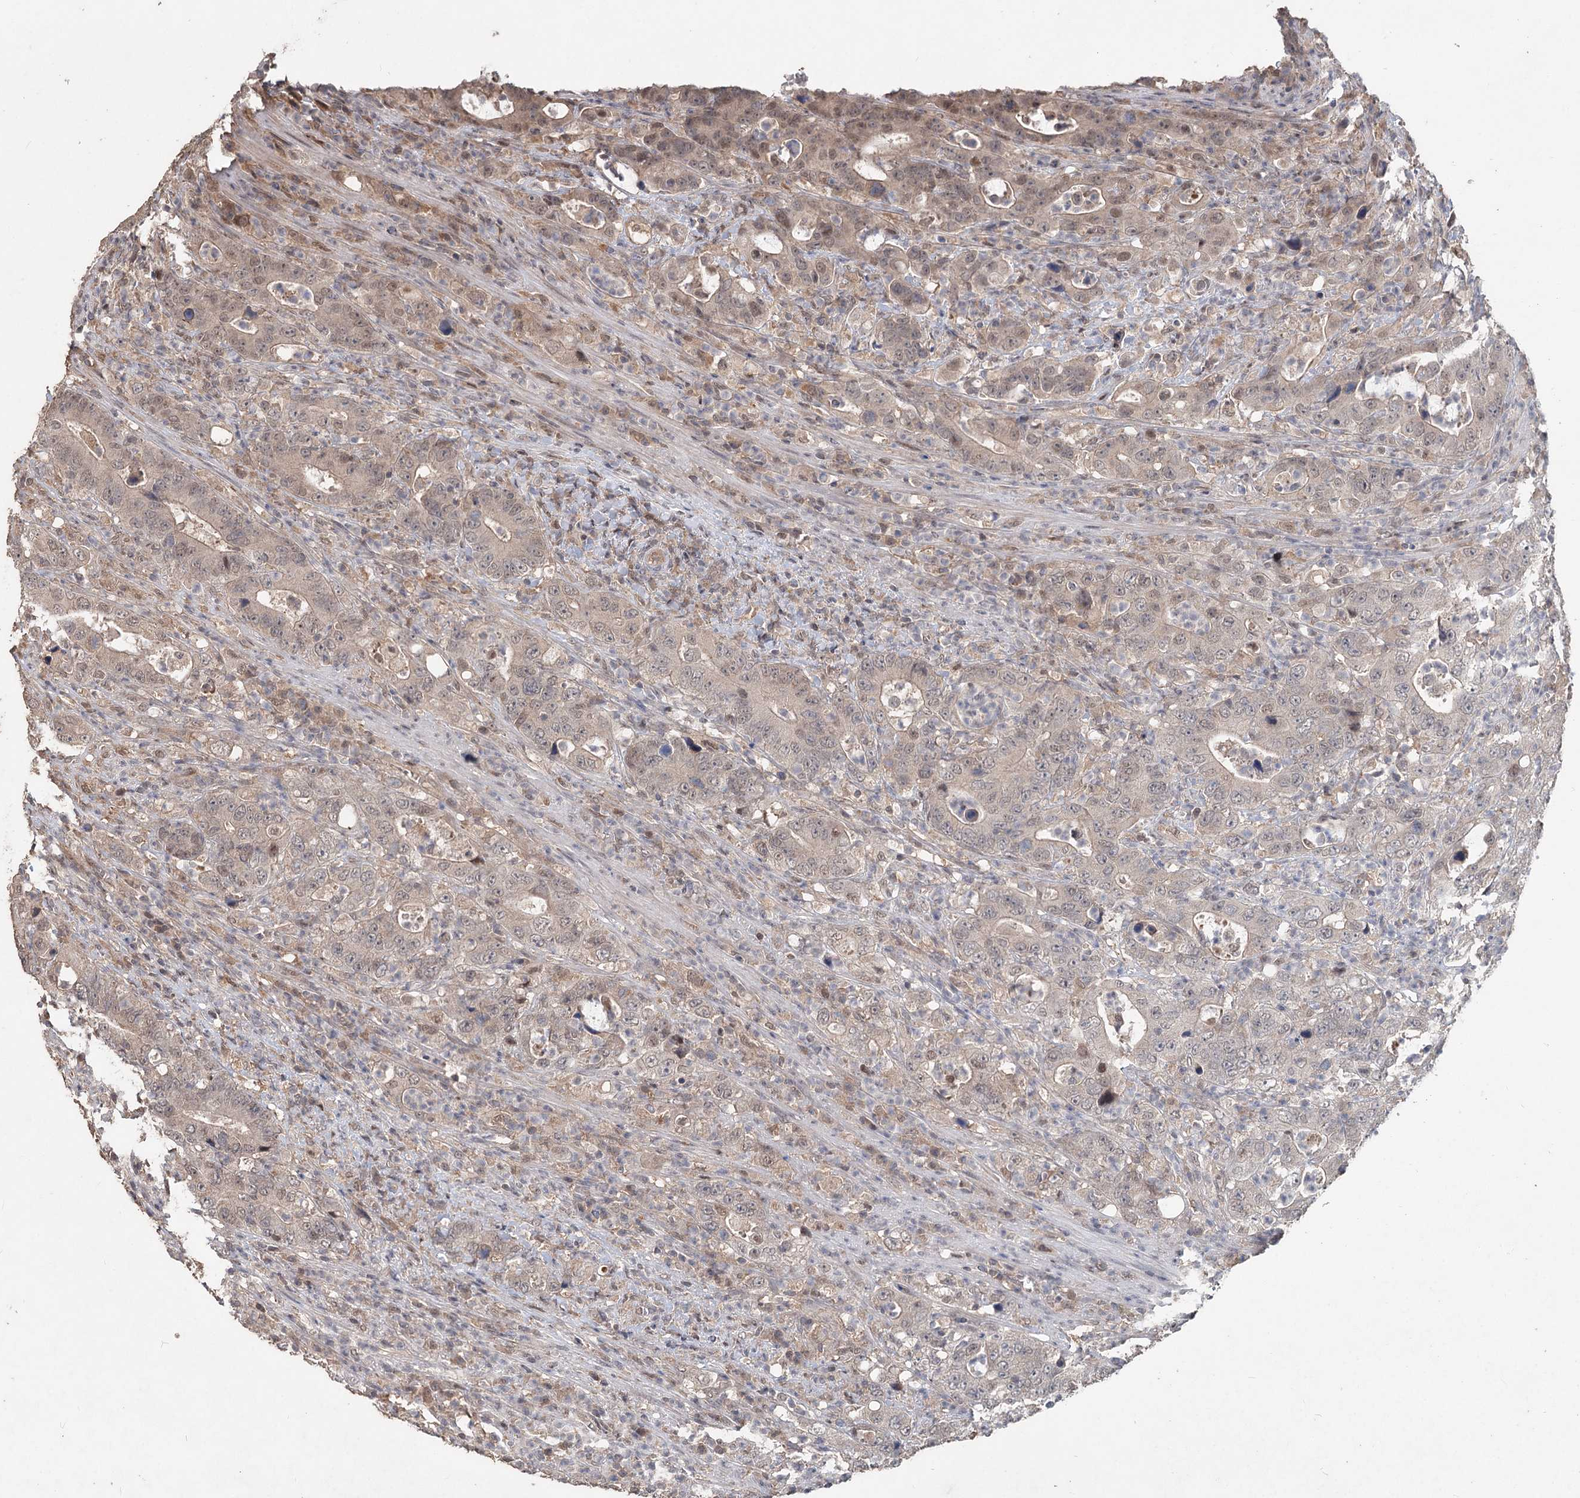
{"staining": {"intensity": "weak", "quantity": "<25%", "location": "cytoplasmic/membranous,nuclear"}, "tissue": "colorectal cancer", "cell_type": "Tumor cells", "image_type": "cancer", "snomed": [{"axis": "morphology", "description": "Adenocarcinoma, NOS"}, {"axis": "topography", "description": "Colon"}], "caption": "Tumor cells are negative for protein expression in human colorectal cancer.", "gene": "FBXO7", "patient": {"sex": "female", "age": 75}}